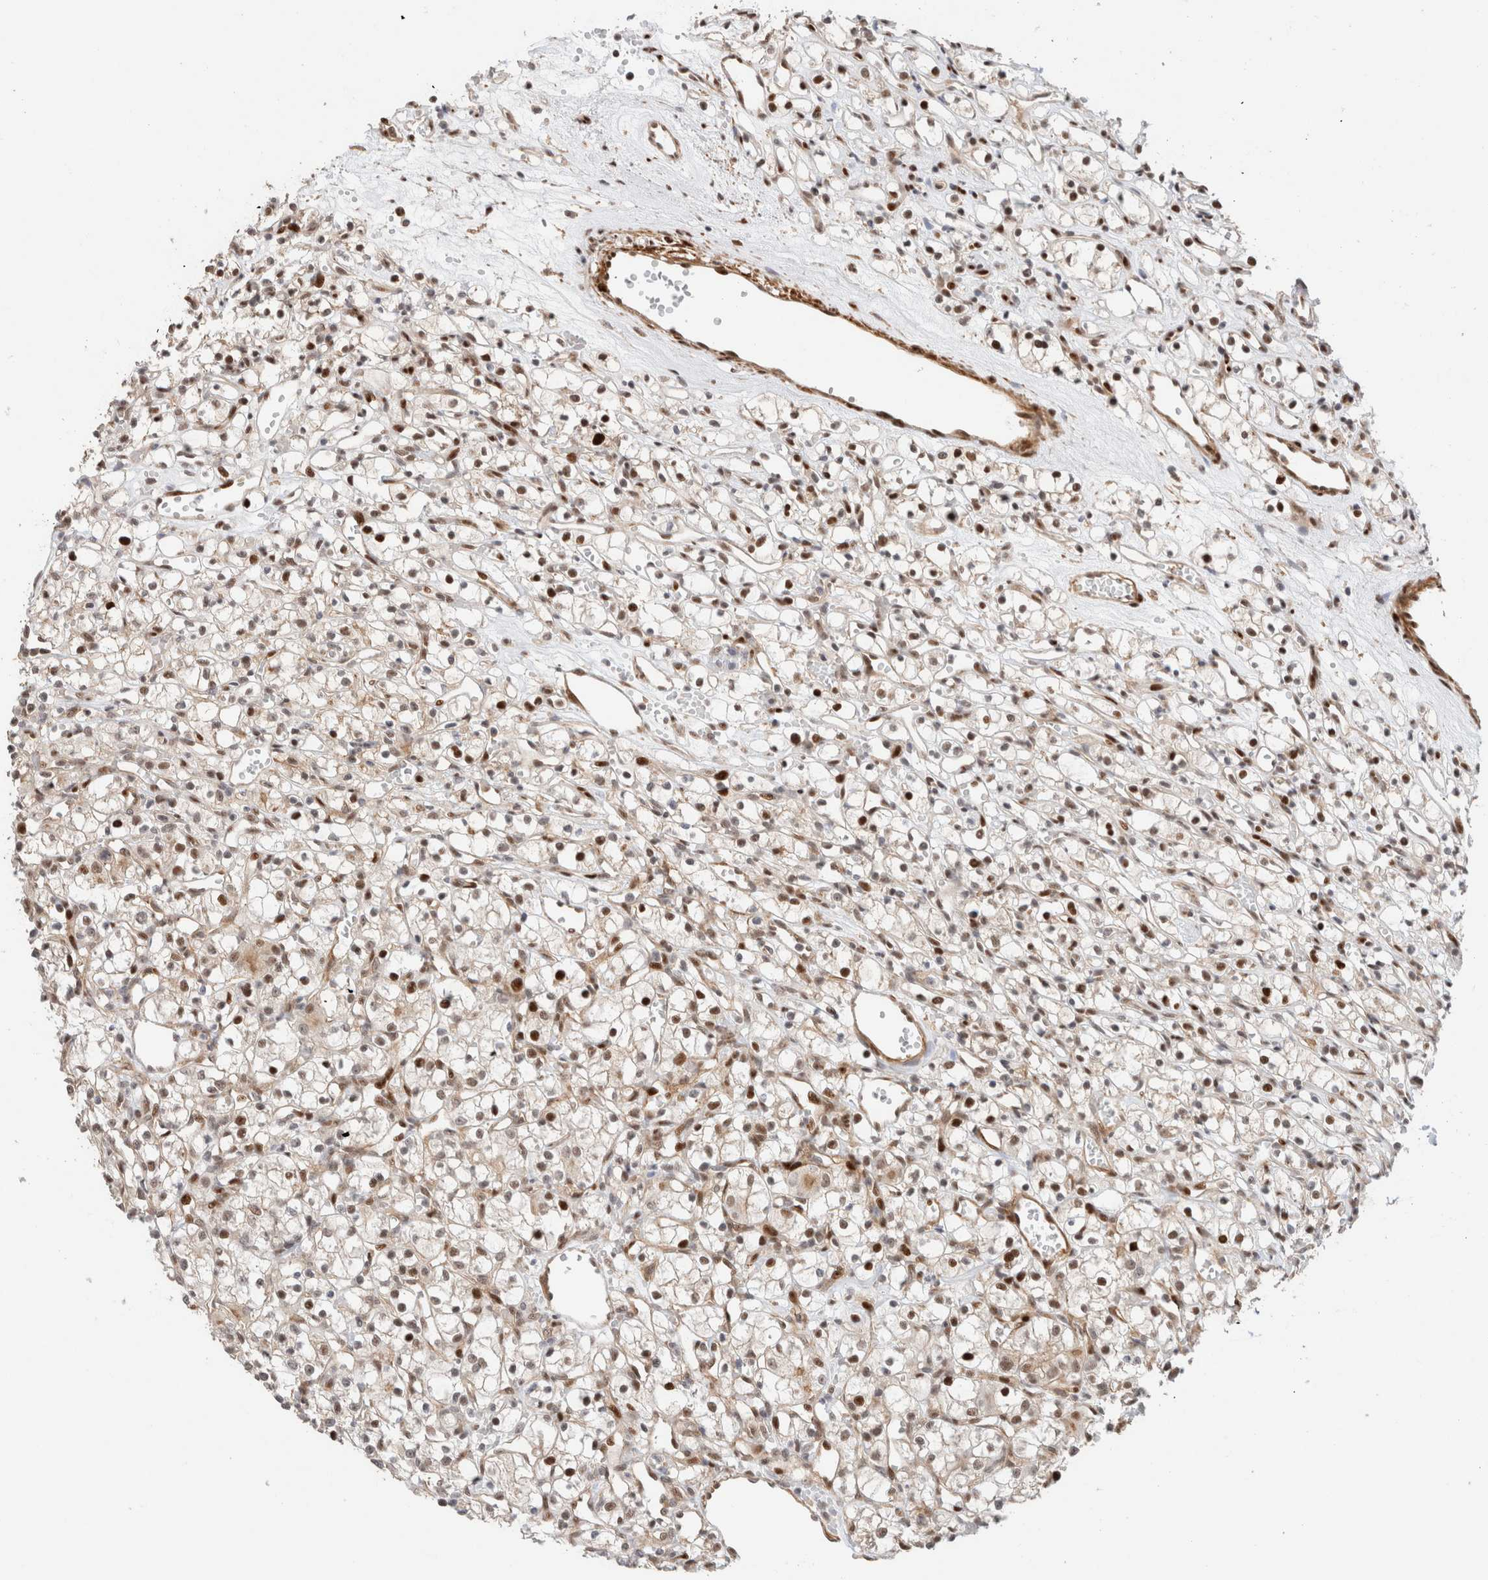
{"staining": {"intensity": "strong", "quantity": ">75%", "location": "nuclear"}, "tissue": "renal cancer", "cell_type": "Tumor cells", "image_type": "cancer", "snomed": [{"axis": "morphology", "description": "Adenocarcinoma, NOS"}, {"axis": "topography", "description": "Kidney"}], "caption": "Immunohistochemical staining of renal cancer displays strong nuclear protein positivity in about >75% of tumor cells. The protein is shown in brown color, while the nuclei are stained blue.", "gene": "ID3", "patient": {"sex": "female", "age": 59}}